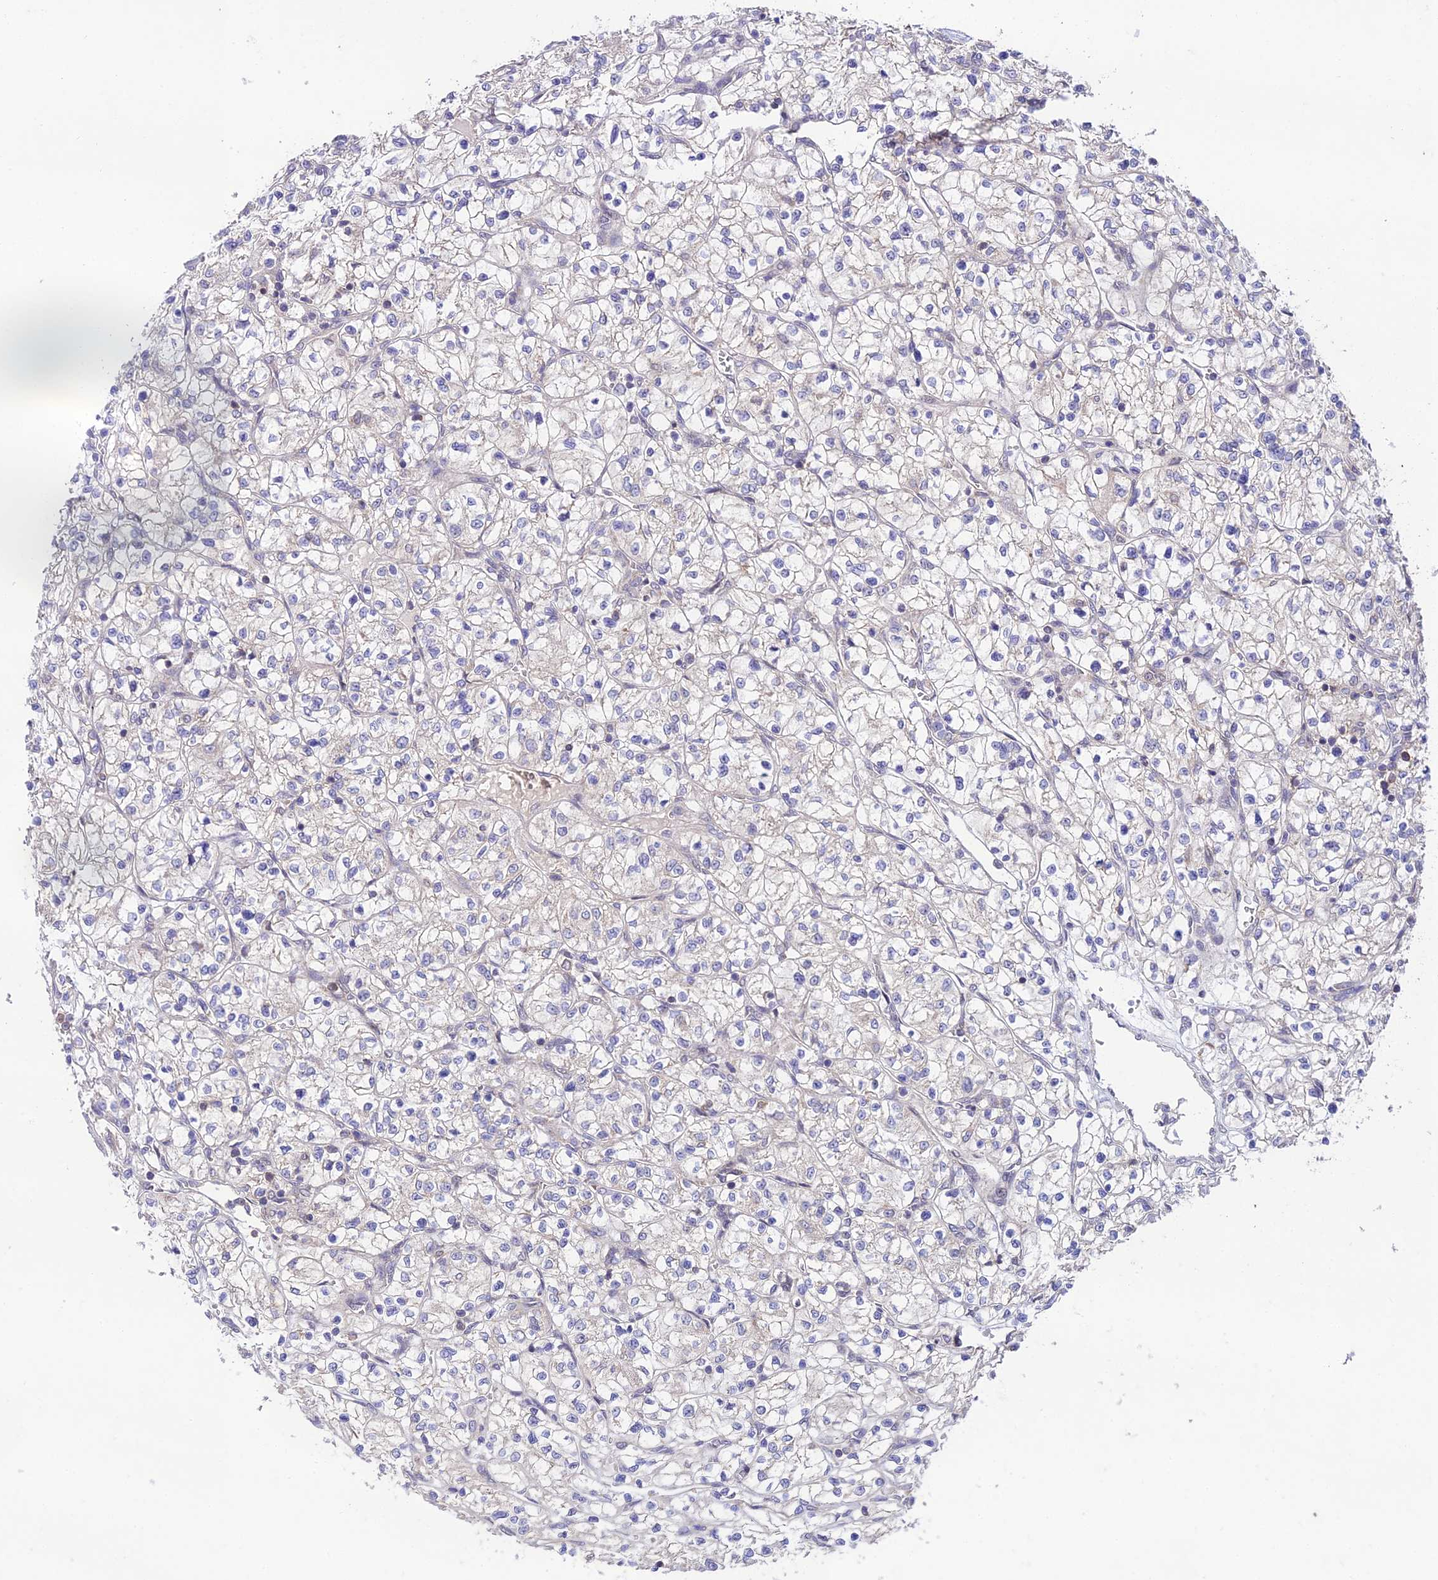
{"staining": {"intensity": "negative", "quantity": "none", "location": "none"}, "tissue": "renal cancer", "cell_type": "Tumor cells", "image_type": "cancer", "snomed": [{"axis": "morphology", "description": "Adenocarcinoma, NOS"}, {"axis": "topography", "description": "Kidney"}], "caption": "Tumor cells show no significant expression in adenocarcinoma (renal).", "gene": "TRIM40", "patient": {"sex": "female", "age": 64}}